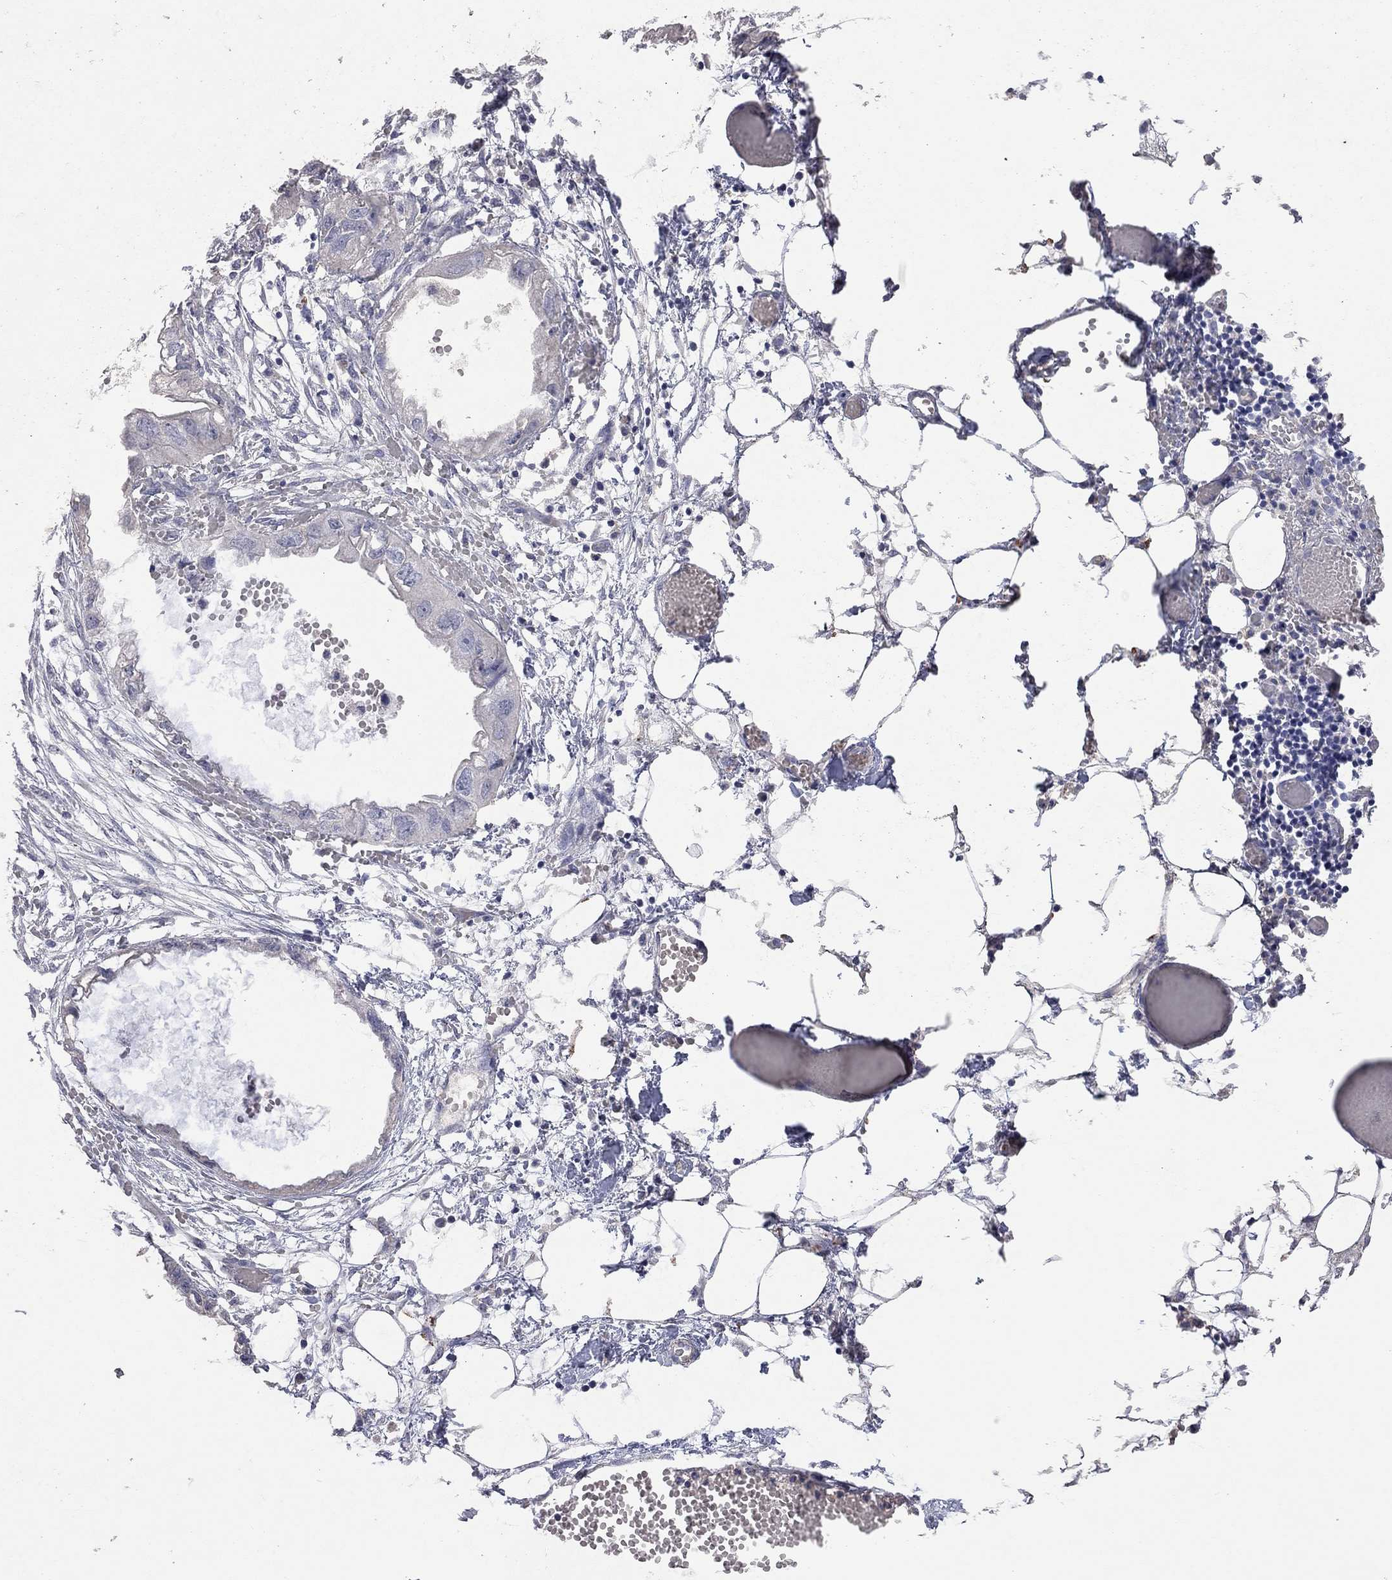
{"staining": {"intensity": "negative", "quantity": "none", "location": "none"}, "tissue": "endometrial cancer", "cell_type": "Tumor cells", "image_type": "cancer", "snomed": [{"axis": "morphology", "description": "Adenocarcinoma, NOS"}, {"axis": "morphology", "description": "Adenocarcinoma, metastatic, NOS"}, {"axis": "topography", "description": "Adipose tissue"}, {"axis": "topography", "description": "Endometrium"}], "caption": "This is a image of IHC staining of endometrial metastatic adenocarcinoma, which shows no staining in tumor cells. The staining was performed using DAB (3,3'-diaminobenzidine) to visualize the protein expression in brown, while the nuclei were stained in blue with hematoxylin (Magnification: 20x).", "gene": "MMP13", "patient": {"sex": "female", "age": 67}}